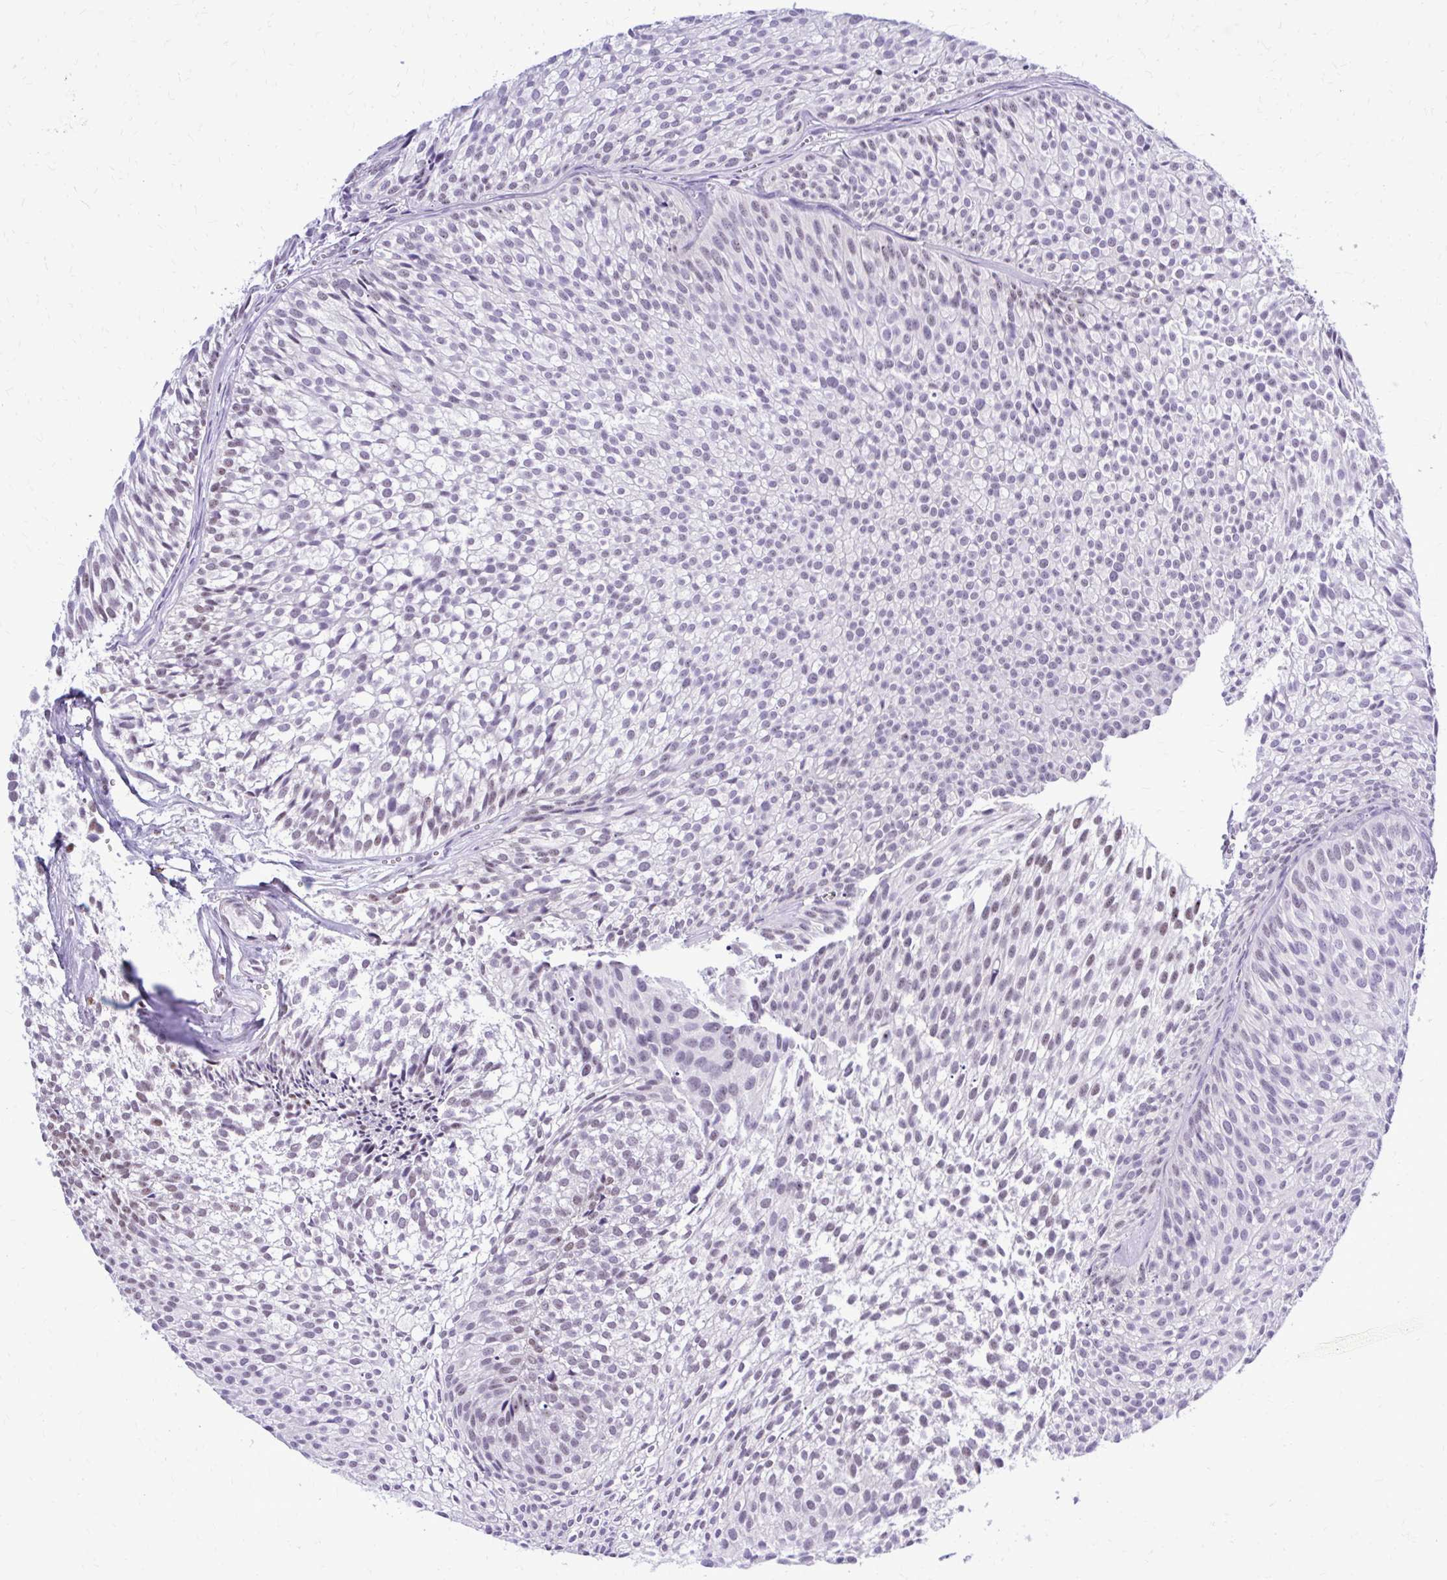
{"staining": {"intensity": "weak", "quantity": "<25%", "location": "nuclear"}, "tissue": "urothelial cancer", "cell_type": "Tumor cells", "image_type": "cancer", "snomed": [{"axis": "morphology", "description": "Urothelial carcinoma, Low grade"}, {"axis": "topography", "description": "Urinary bladder"}], "caption": "Immunohistochemistry (IHC) photomicrograph of neoplastic tissue: urothelial cancer stained with DAB shows no significant protein positivity in tumor cells.", "gene": "RASL11B", "patient": {"sex": "male", "age": 91}}